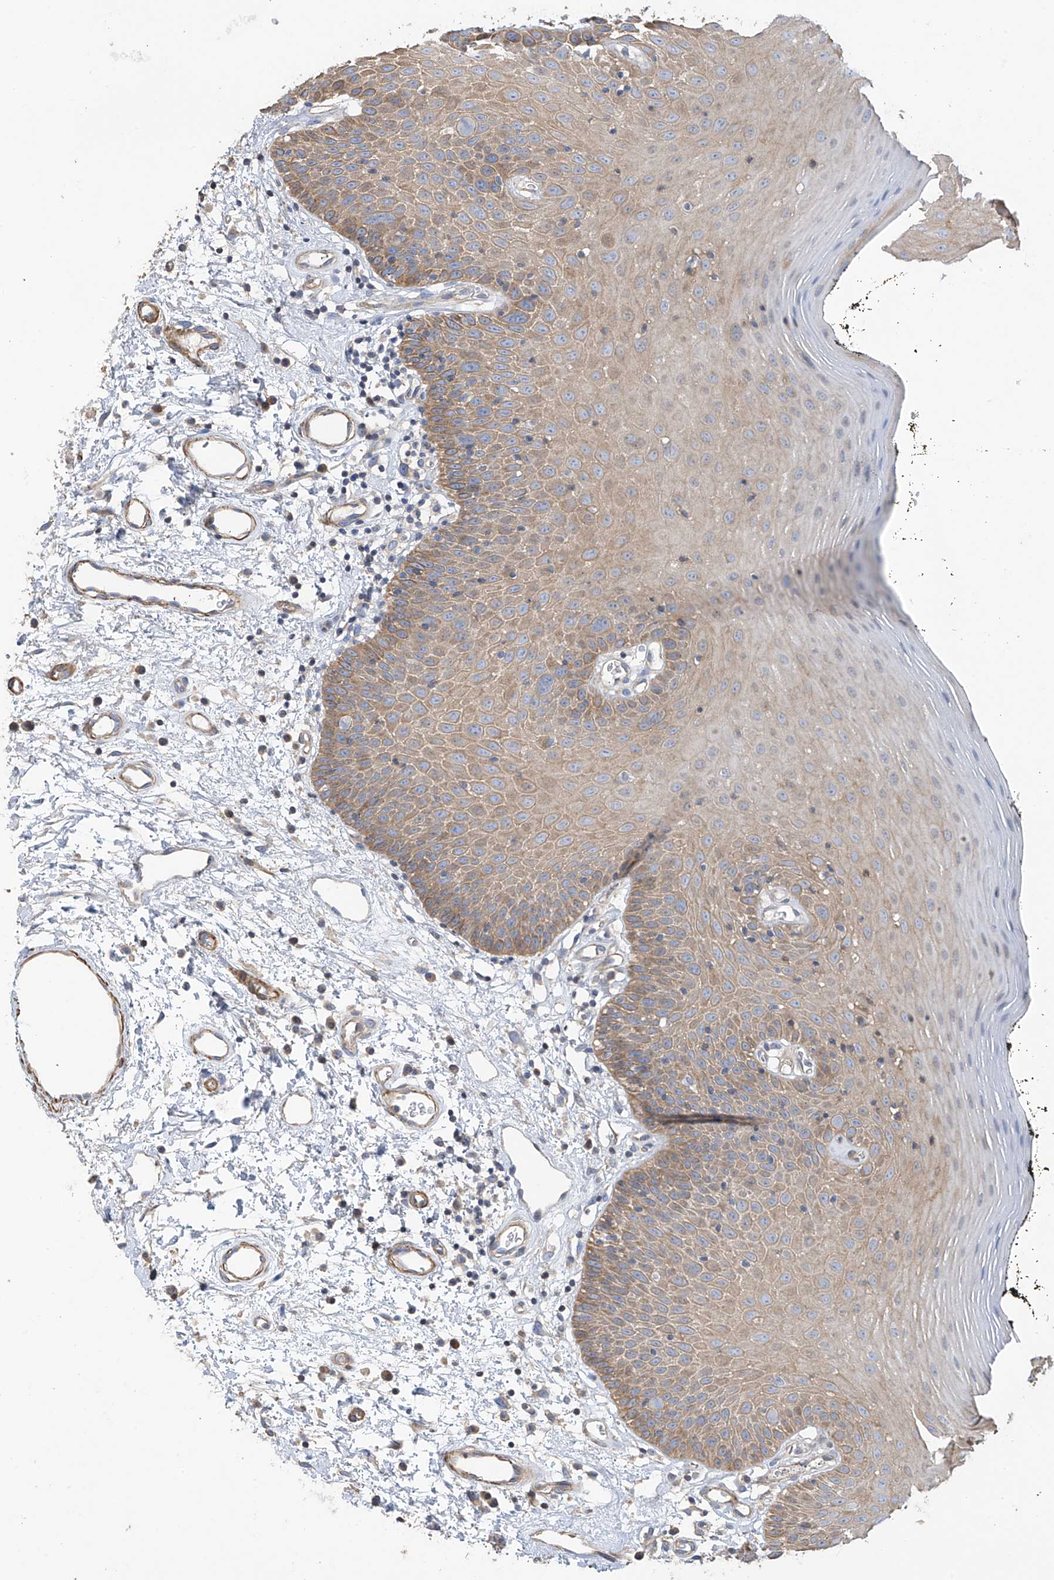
{"staining": {"intensity": "weak", "quantity": ">75%", "location": "cytoplasmic/membranous"}, "tissue": "oral mucosa", "cell_type": "Squamous epithelial cells", "image_type": "normal", "snomed": [{"axis": "morphology", "description": "Normal tissue, NOS"}, {"axis": "topography", "description": "Oral tissue"}], "caption": "High-magnification brightfield microscopy of normal oral mucosa stained with DAB (3,3'-diaminobenzidine) (brown) and counterstained with hematoxylin (blue). squamous epithelial cells exhibit weak cytoplasmic/membranous expression is seen in about>75% of cells.", "gene": "SLC43A3", "patient": {"sex": "male", "age": 74}}